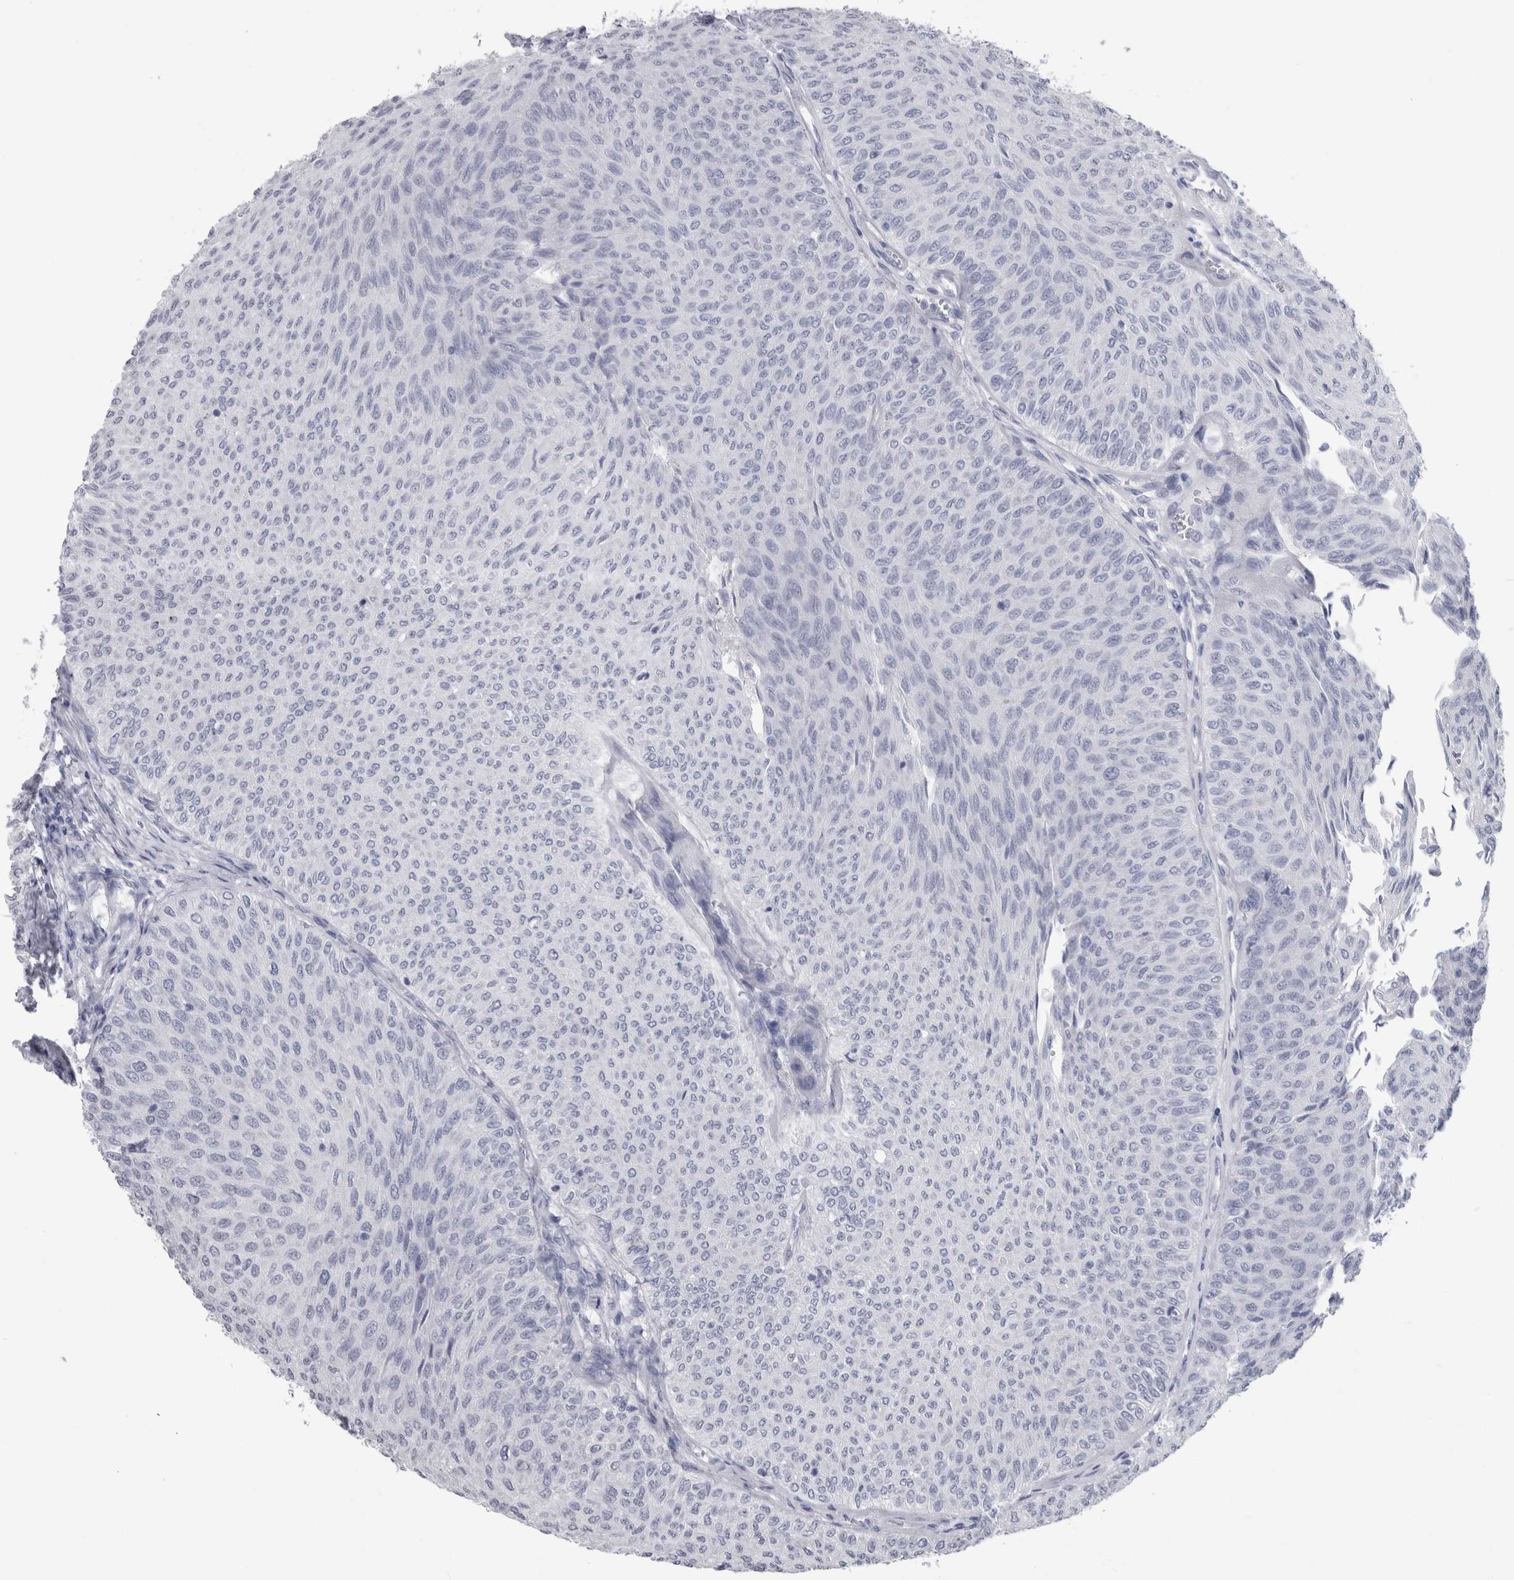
{"staining": {"intensity": "negative", "quantity": "none", "location": "none"}, "tissue": "urothelial cancer", "cell_type": "Tumor cells", "image_type": "cancer", "snomed": [{"axis": "morphology", "description": "Urothelial carcinoma, Low grade"}, {"axis": "topography", "description": "Urinary bladder"}], "caption": "High power microscopy micrograph of an IHC image of urothelial cancer, revealing no significant staining in tumor cells. Nuclei are stained in blue.", "gene": "PTH", "patient": {"sex": "male", "age": 78}}